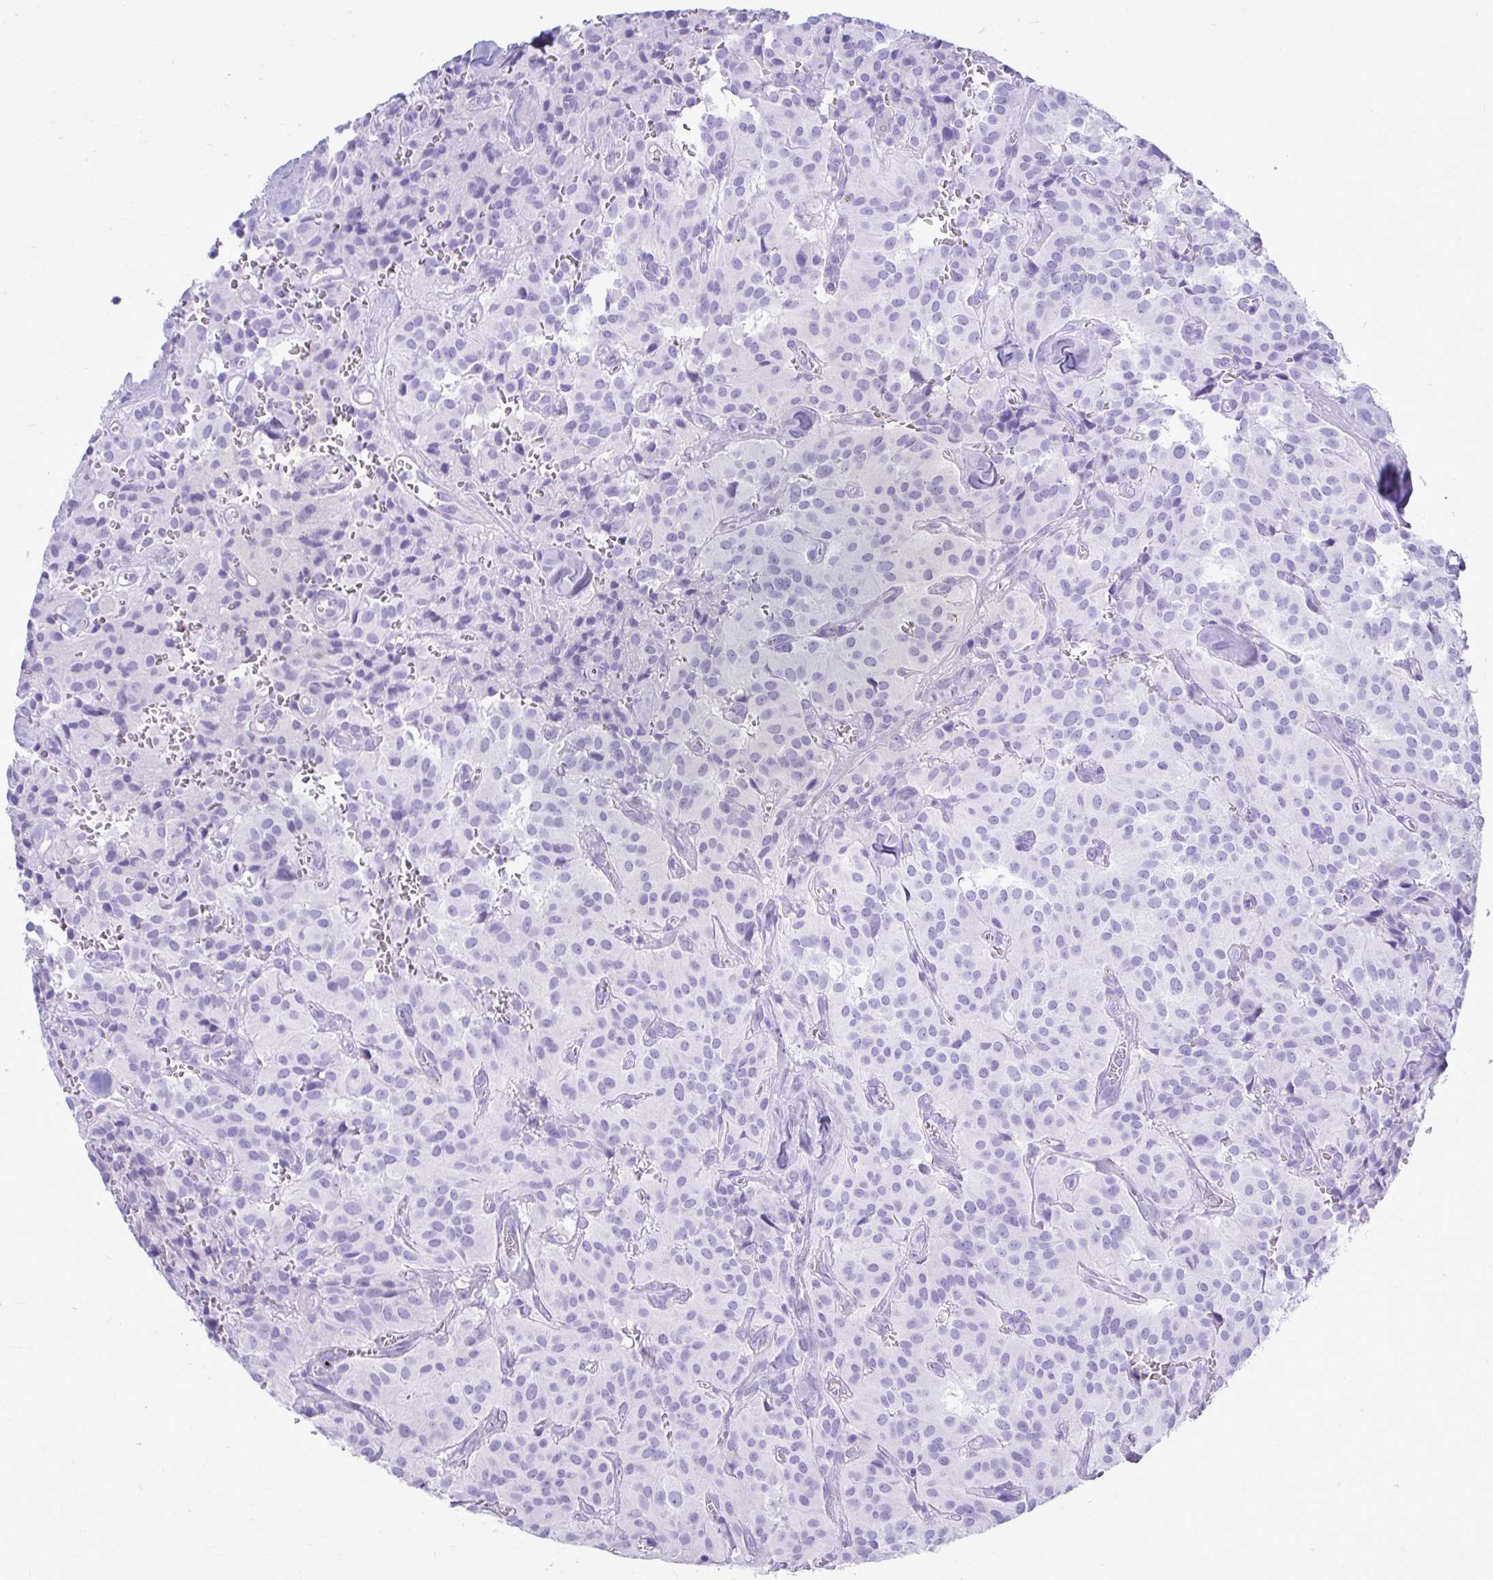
{"staining": {"intensity": "negative", "quantity": "none", "location": "none"}, "tissue": "glioma", "cell_type": "Tumor cells", "image_type": "cancer", "snomed": [{"axis": "morphology", "description": "Glioma, malignant, Low grade"}, {"axis": "topography", "description": "Brain"}], "caption": "This is a photomicrograph of immunohistochemistry (IHC) staining of malignant glioma (low-grade), which shows no expression in tumor cells. Brightfield microscopy of IHC stained with DAB (brown) and hematoxylin (blue), captured at high magnification.", "gene": "ATP4B", "patient": {"sex": "male", "age": 42}}